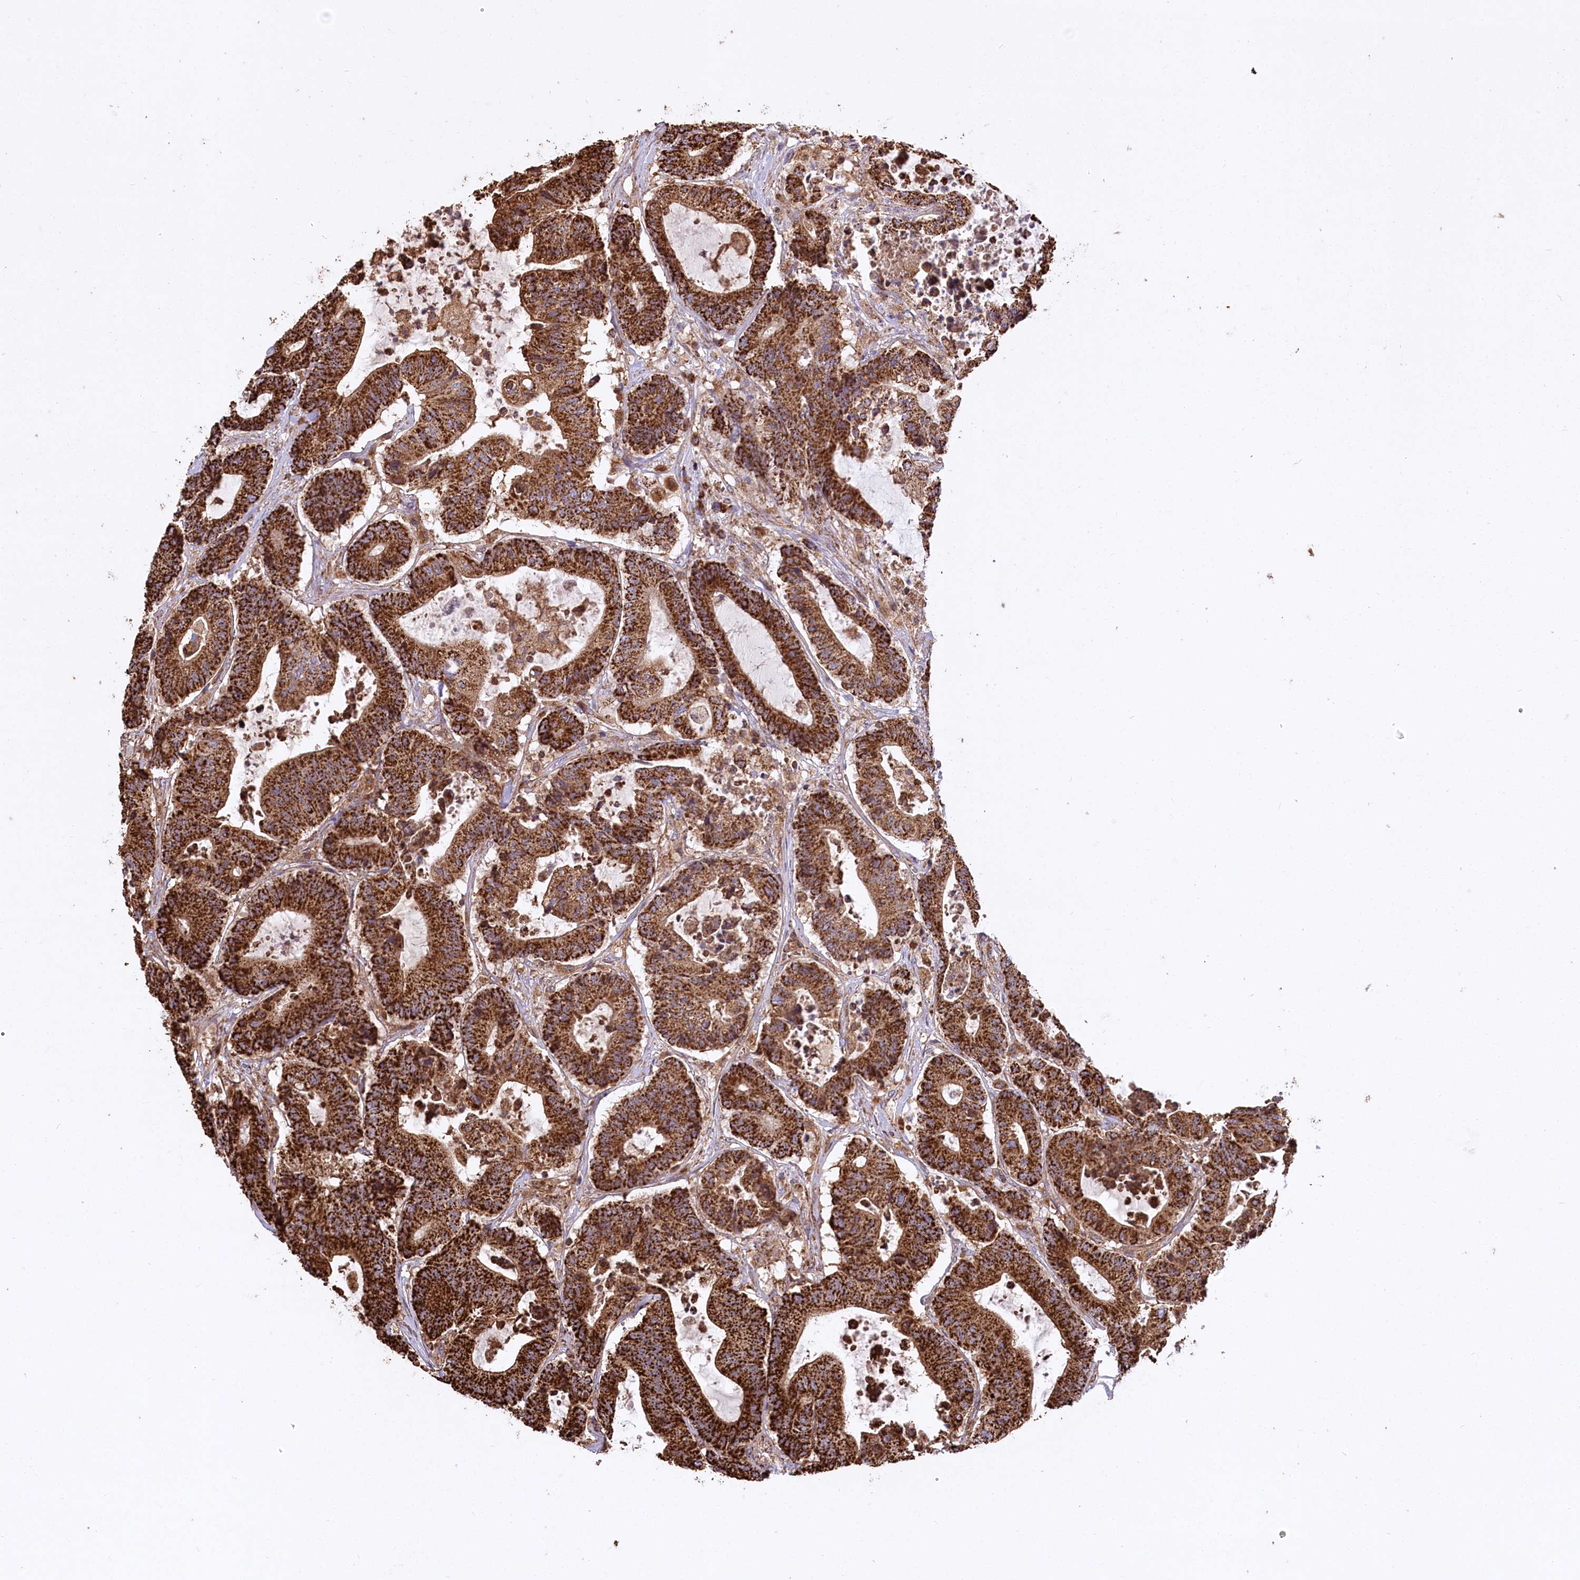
{"staining": {"intensity": "strong", "quantity": ">75%", "location": "cytoplasmic/membranous"}, "tissue": "colorectal cancer", "cell_type": "Tumor cells", "image_type": "cancer", "snomed": [{"axis": "morphology", "description": "Adenocarcinoma, NOS"}, {"axis": "topography", "description": "Colon"}], "caption": "A photomicrograph of human adenocarcinoma (colorectal) stained for a protein shows strong cytoplasmic/membranous brown staining in tumor cells. The staining was performed using DAB (3,3'-diaminobenzidine), with brown indicating positive protein expression. Nuclei are stained blue with hematoxylin.", "gene": "CARD19", "patient": {"sex": "female", "age": 84}}